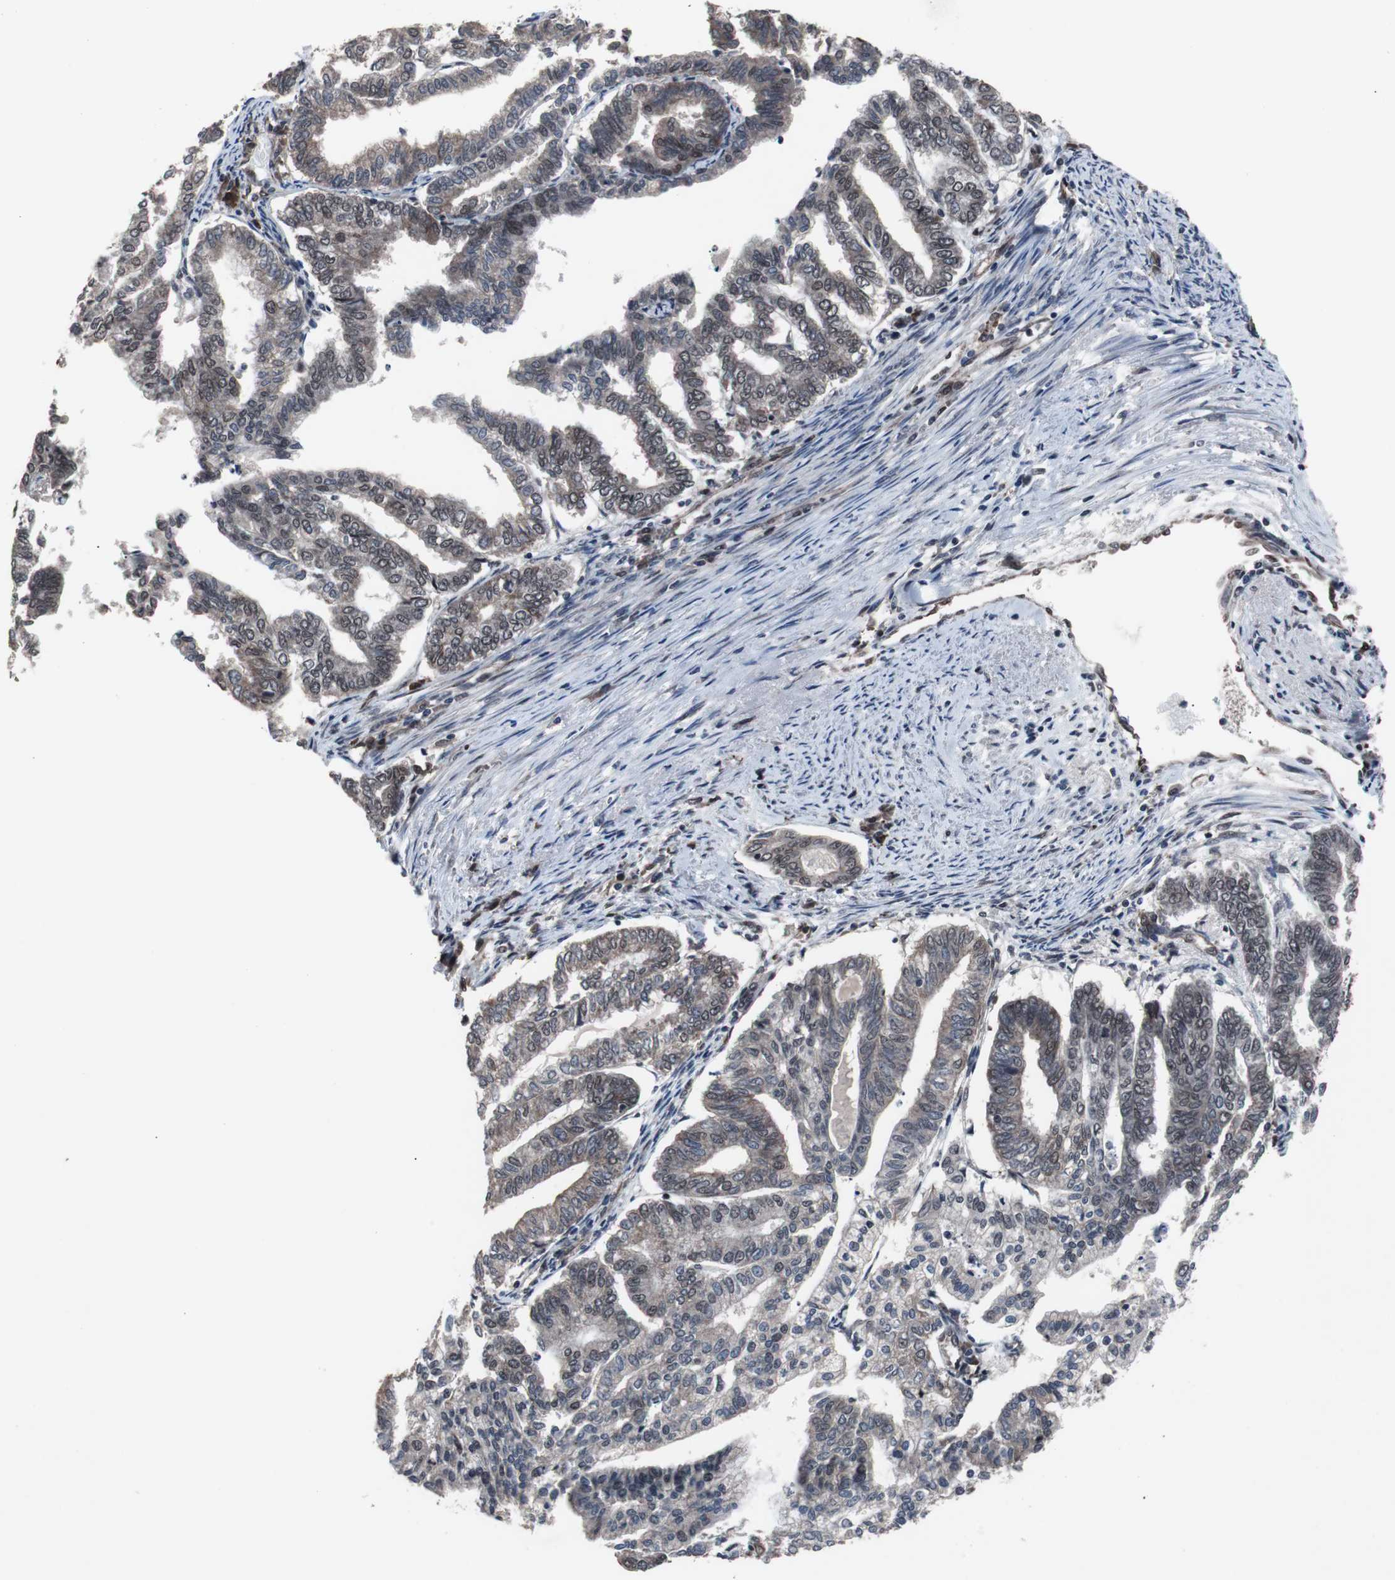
{"staining": {"intensity": "moderate", "quantity": ">75%", "location": "nuclear"}, "tissue": "endometrial cancer", "cell_type": "Tumor cells", "image_type": "cancer", "snomed": [{"axis": "morphology", "description": "Adenocarcinoma, NOS"}, {"axis": "topography", "description": "Endometrium"}], "caption": "There is medium levels of moderate nuclear staining in tumor cells of adenocarcinoma (endometrial), as demonstrated by immunohistochemical staining (brown color).", "gene": "GTF2F2", "patient": {"sex": "female", "age": 79}}